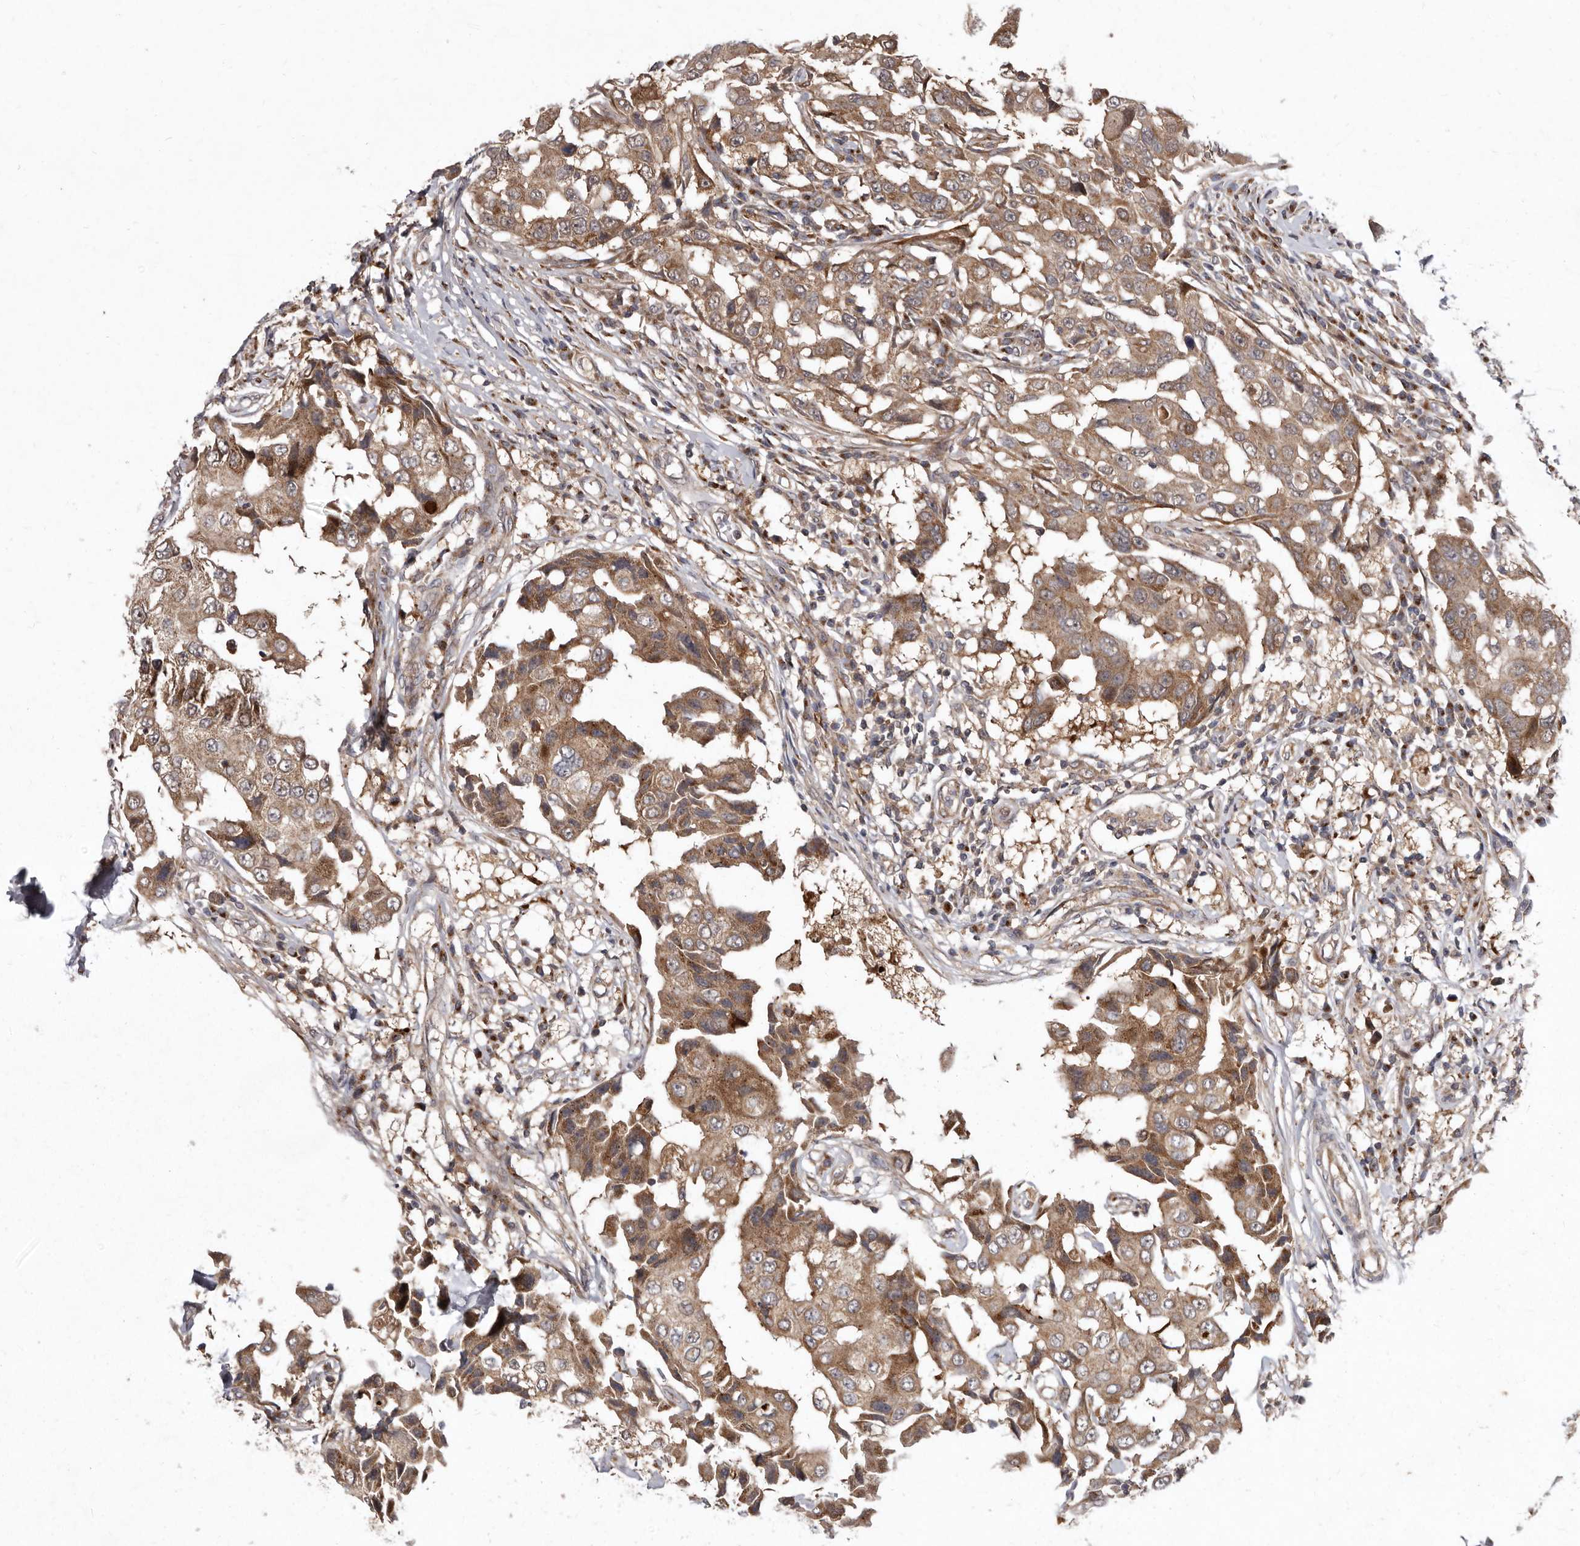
{"staining": {"intensity": "moderate", "quantity": ">75%", "location": "cytoplasmic/membranous"}, "tissue": "breast cancer", "cell_type": "Tumor cells", "image_type": "cancer", "snomed": [{"axis": "morphology", "description": "Duct carcinoma"}, {"axis": "topography", "description": "Breast"}], "caption": "Brown immunohistochemical staining in breast infiltrating ductal carcinoma demonstrates moderate cytoplasmic/membranous staining in about >75% of tumor cells. (DAB (3,3'-diaminobenzidine) IHC, brown staining for protein, blue staining for nuclei).", "gene": "FLAD1", "patient": {"sex": "female", "age": 27}}